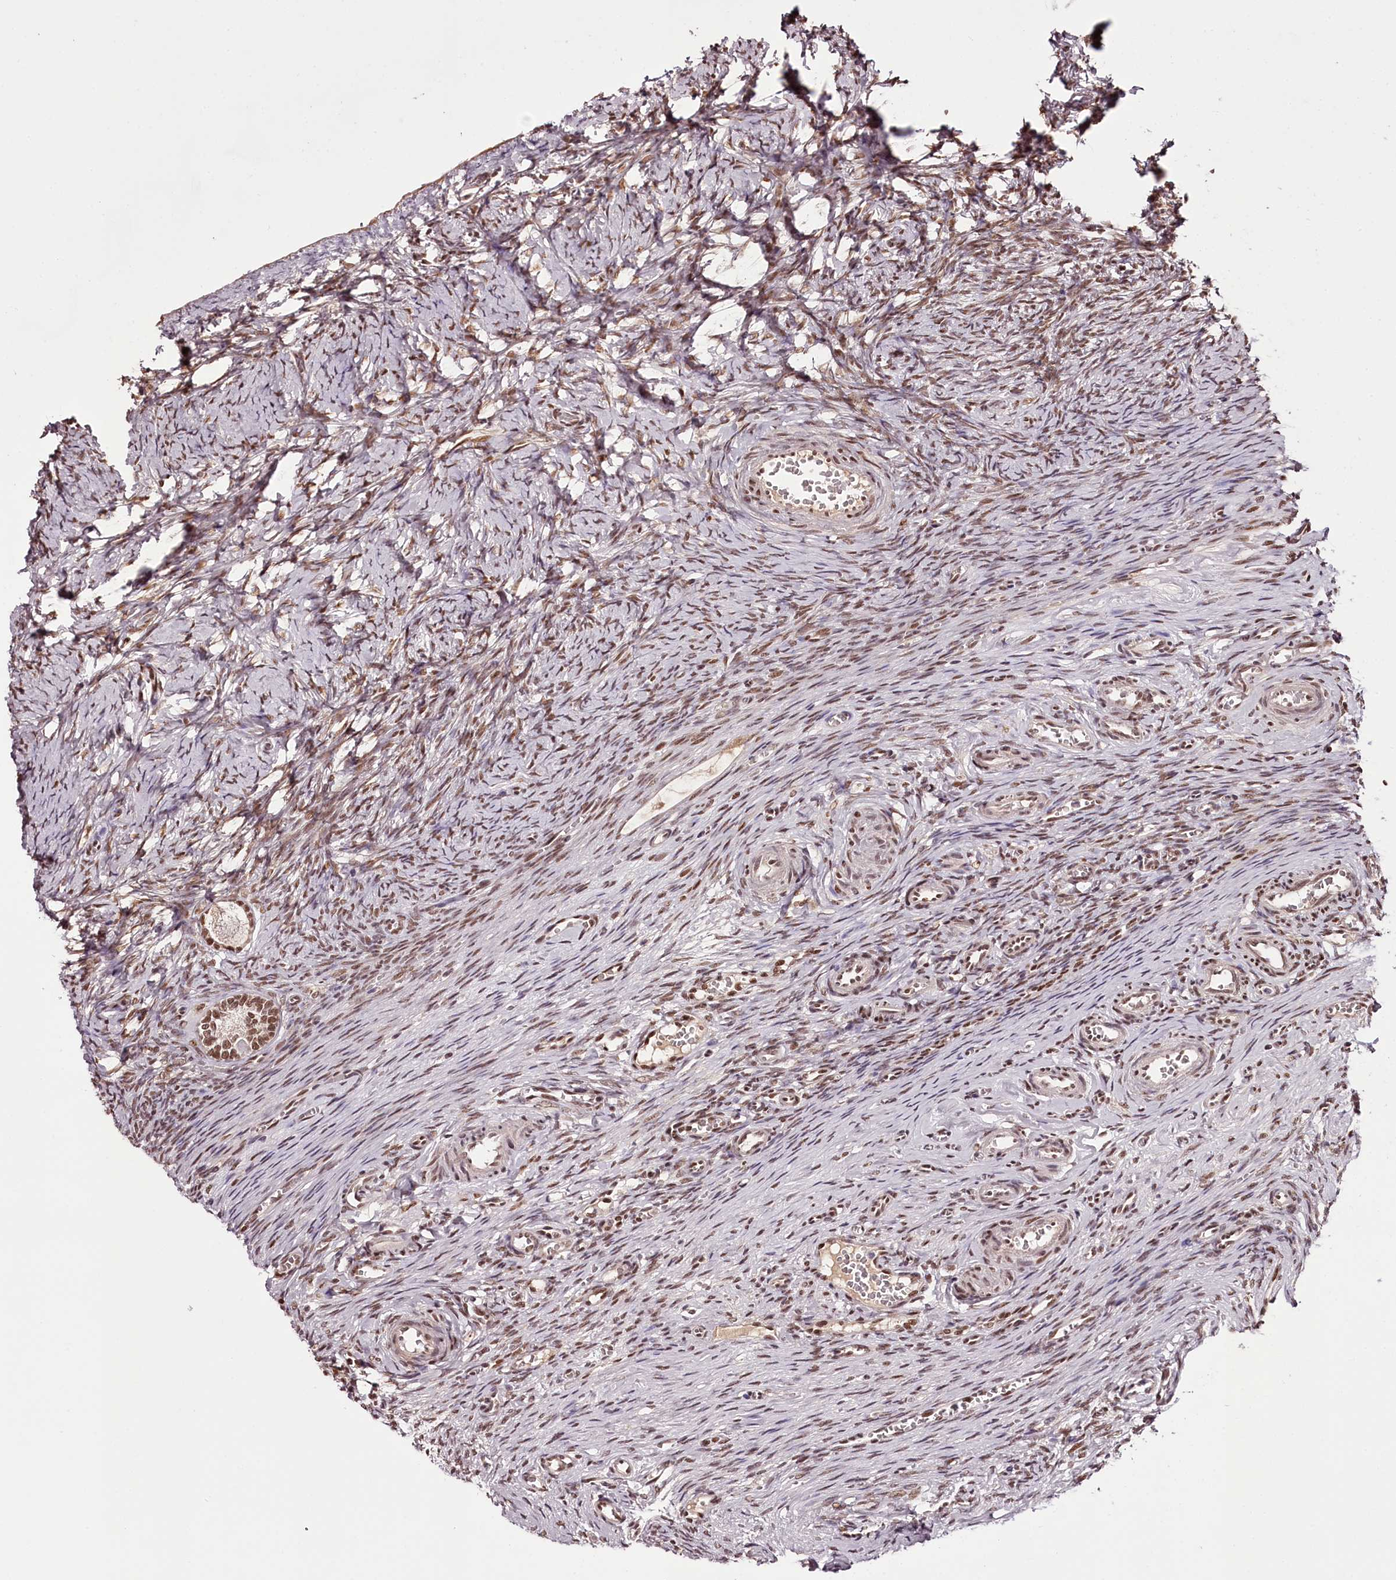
{"staining": {"intensity": "moderate", "quantity": ">75%", "location": "nuclear"}, "tissue": "ovary", "cell_type": "Follicle cells", "image_type": "normal", "snomed": [{"axis": "morphology", "description": "Adenocarcinoma, NOS"}, {"axis": "topography", "description": "Endometrium"}], "caption": "This is a histology image of immunohistochemistry (IHC) staining of benign ovary, which shows moderate positivity in the nuclear of follicle cells.", "gene": "TTC33", "patient": {"sex": "female", "age": 32}}